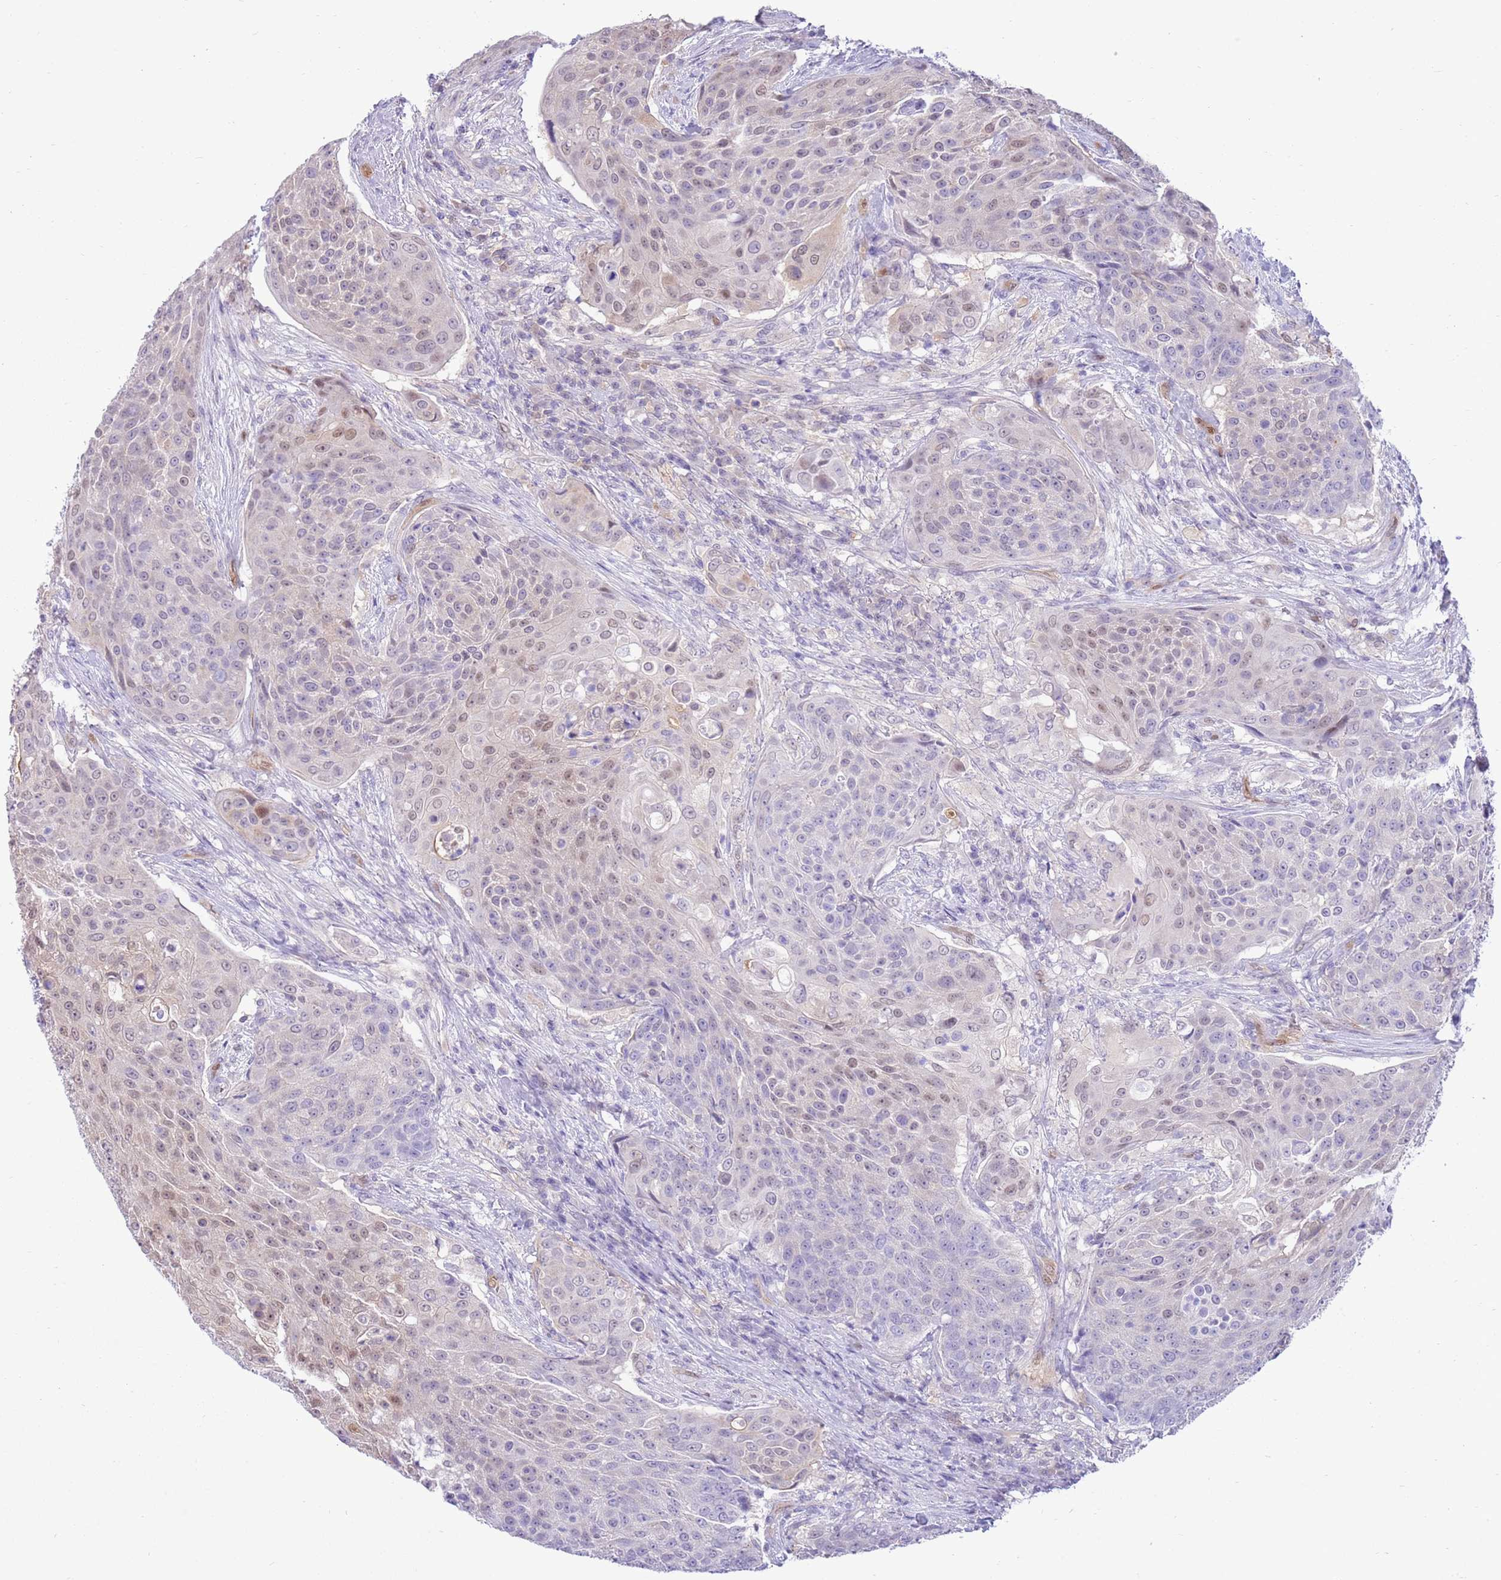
{"staining": {"intensity": "weak", "quantity": "<25%", "location": "nuclear"}, "tissue": "urothelial cancer", "cell_type": "Tumor cells", "image_type": "cancer", "snomed": [{"axis": "morphology", "description": "Urothelial carcinoma, High grade"}, {"axis": "topography", "description": "Urinary bladder"}], "caption": "An immunohistochemistry photomicrograph of urothelial cancer is shown. There is no staining in tumor cells of urothelial cancer. The staining was performed using DAB (3,3'-diaminobenzidine) to visualize the protein expression in brown, while the nuclei were stained in blue with hematoxylin (Magnification: 20x).", "gene": "DDI2", "patient": {"sex": "female", "age": 63}}